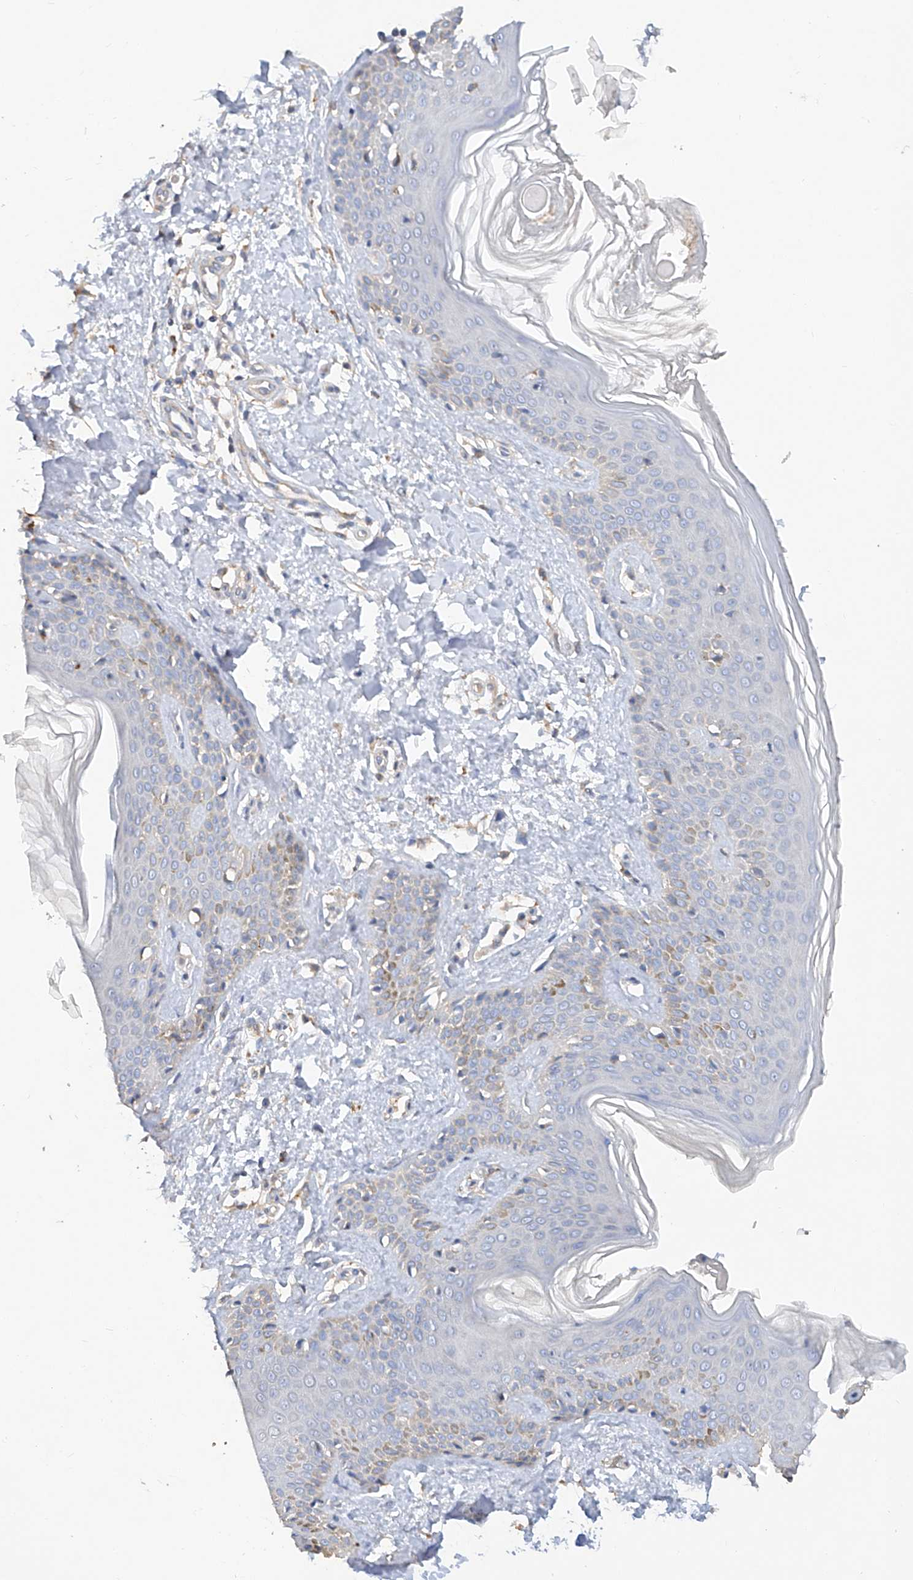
{"staining": {"intensity": "negative", "quantity": "none", "location": "none"}, "tissue": "skin", "cell_type": "Fibroblasts", "image_type": "normal", "snomed": [{"axis": "morphology", "description": "Normal tissue, NOS"}, {"axis": "topography", "description": "Skin"}], "caption": "The immunohistochemistry (IHC) image has no significant expression in fibroblasts of skin. (DAB (3,3'-diaminobenzidine) IHC, high magnification).", "gene": "AMD1", "patient": {"sex": "male", "age": 37}}